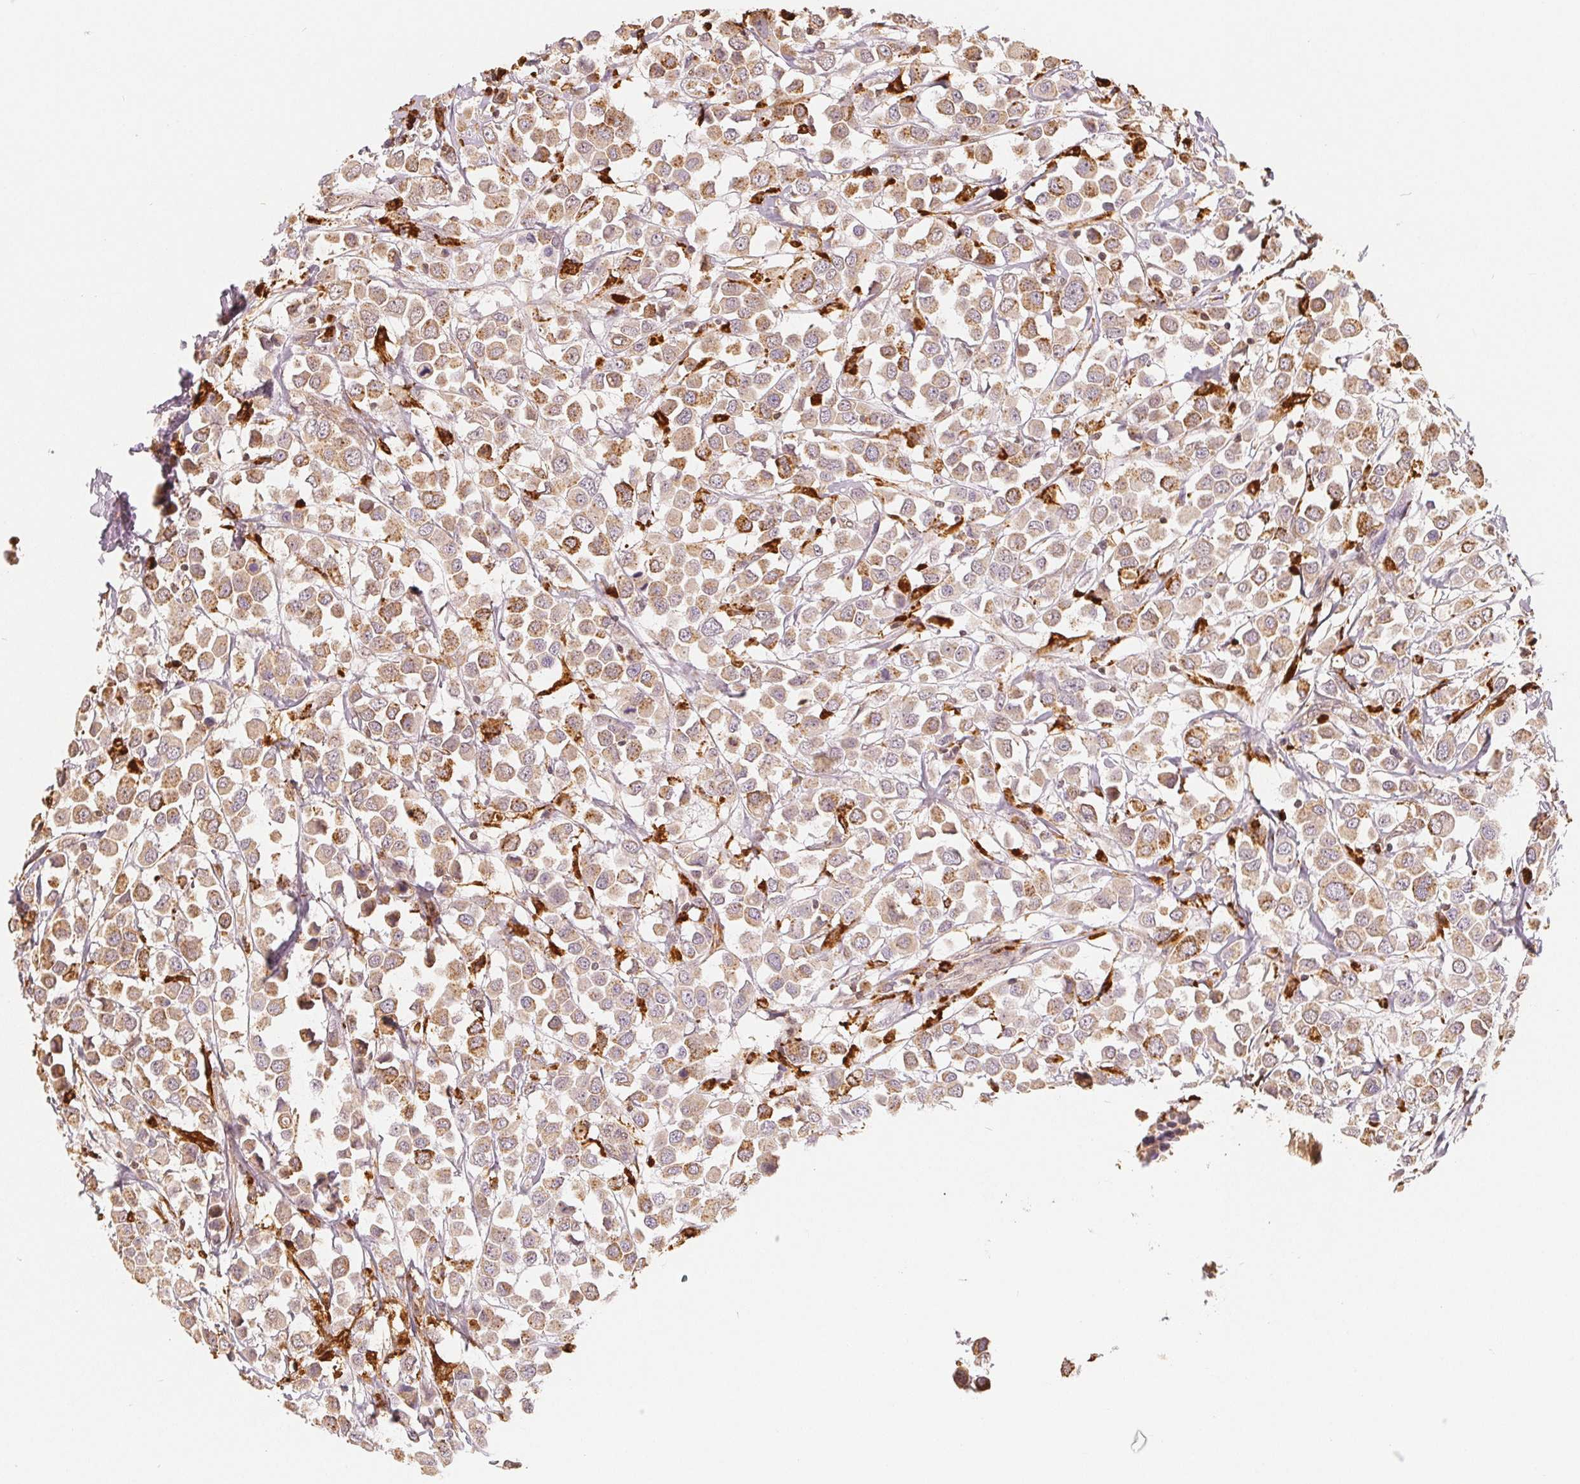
{"staining": {"intensity": "weak", "quantity": ">75%", "location": "cytoplasmic/membranous"}, "tissue": "breast cancer", "cell_type": "Tumor cells", "image_type": "cancer", "snomed": [{"axis": "morphology", "description": "Duct carcinoma"}, {"axis": "topography", "description": "Breast"}], "caption": "IHC of infiltrating ductal carcinoma (breast) displays low levels of weak cytoplasmic/membranous staining in about >75% of tumor cells.", "gene": "GUSB", "patient": {"sex": "female", "age": 61}}